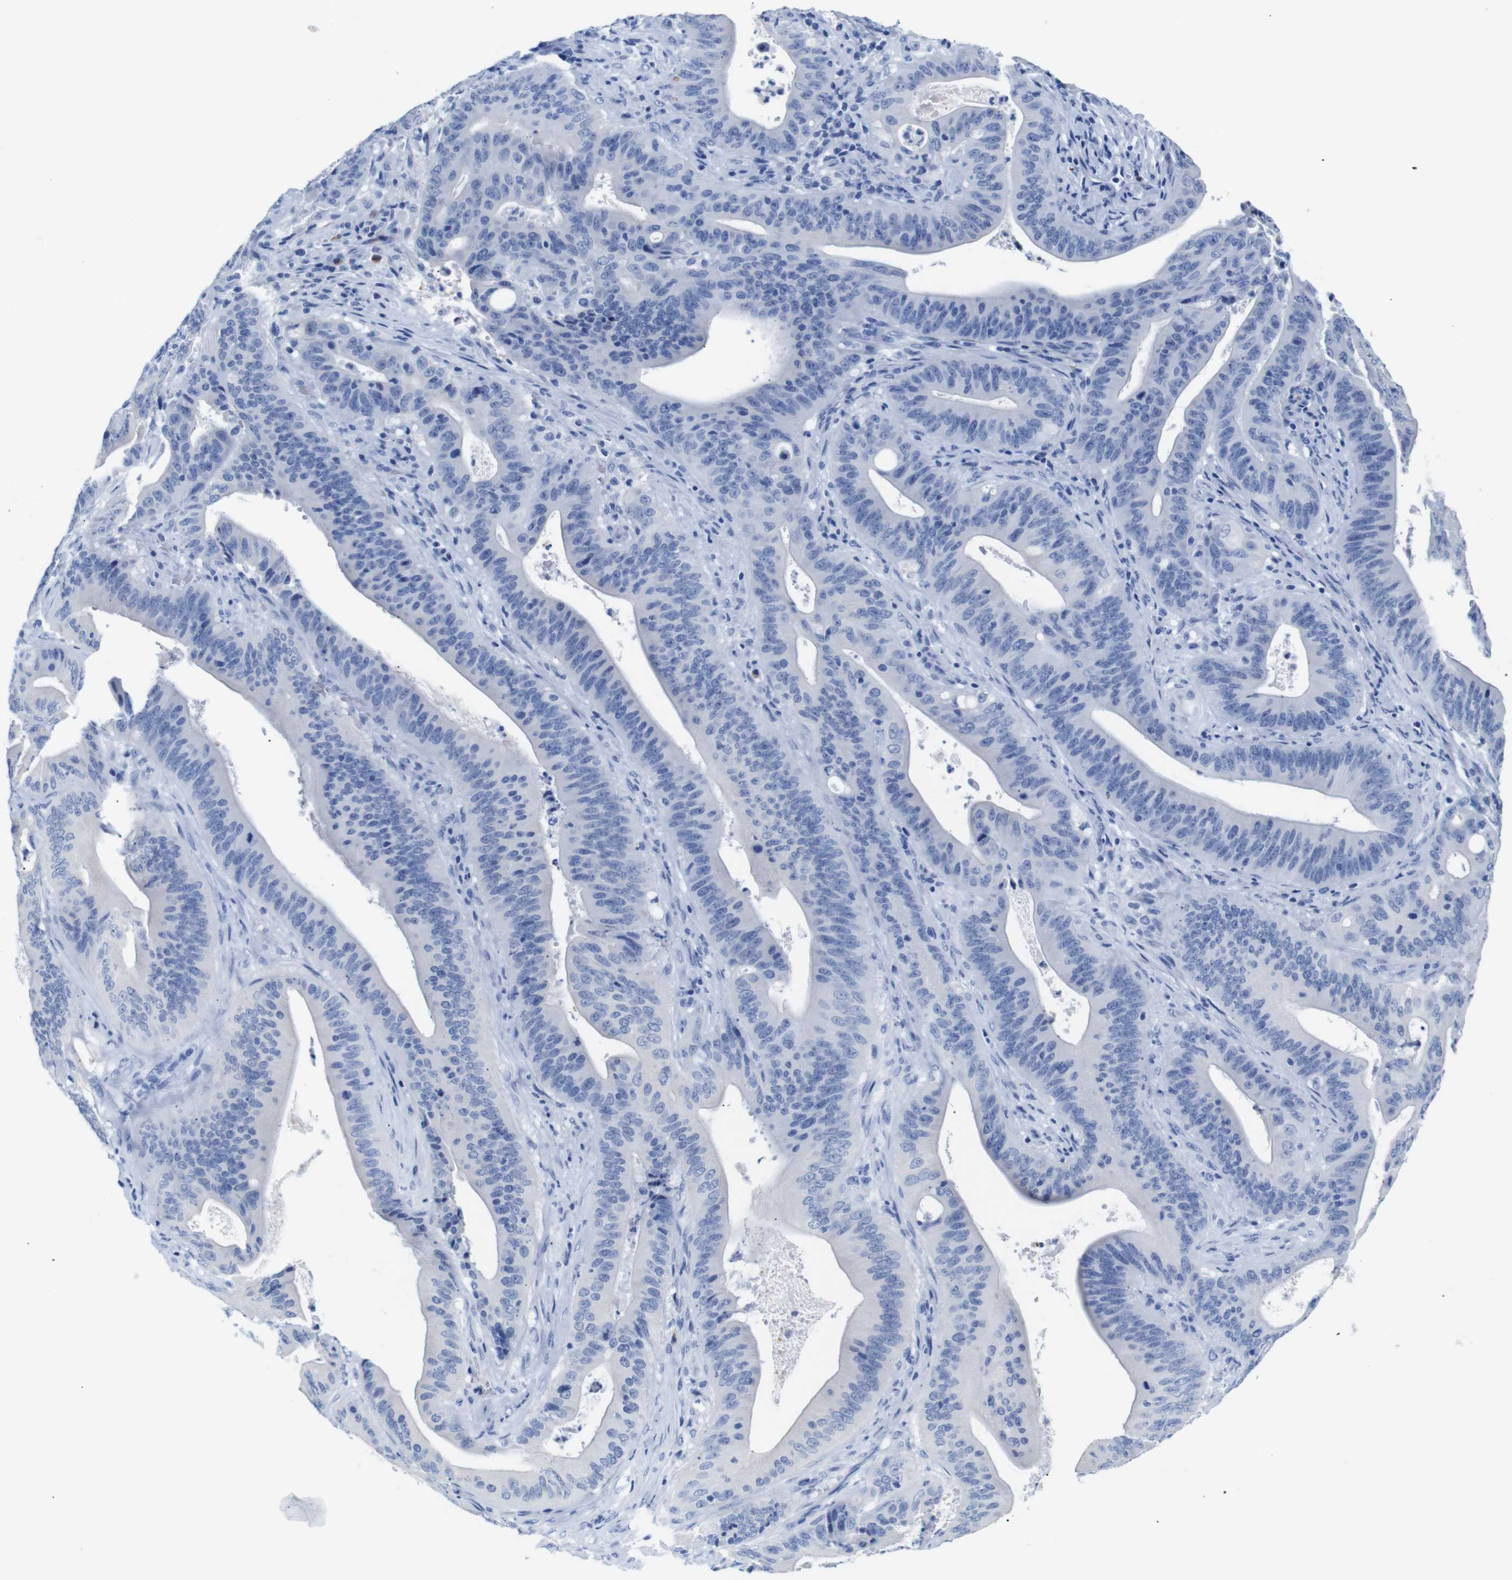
{"staining": {"intensity": "negative", "quantity": "none", "location": "none"}, "tissue": "pancreatic cancer", "cell_type": "Tumor cells", "image_type": "cancer", "snomed": [{"axis": "morphology", "description": "Normal tissue, NOS"}, {"axis": "topography", "description": "Lymph node"}], "caption": "IHC of human pancreatic cancer reveals no staining in tumor cells.", "gene": "ERVMER34-1", "patient": {"sex": "male", "age": 62}}